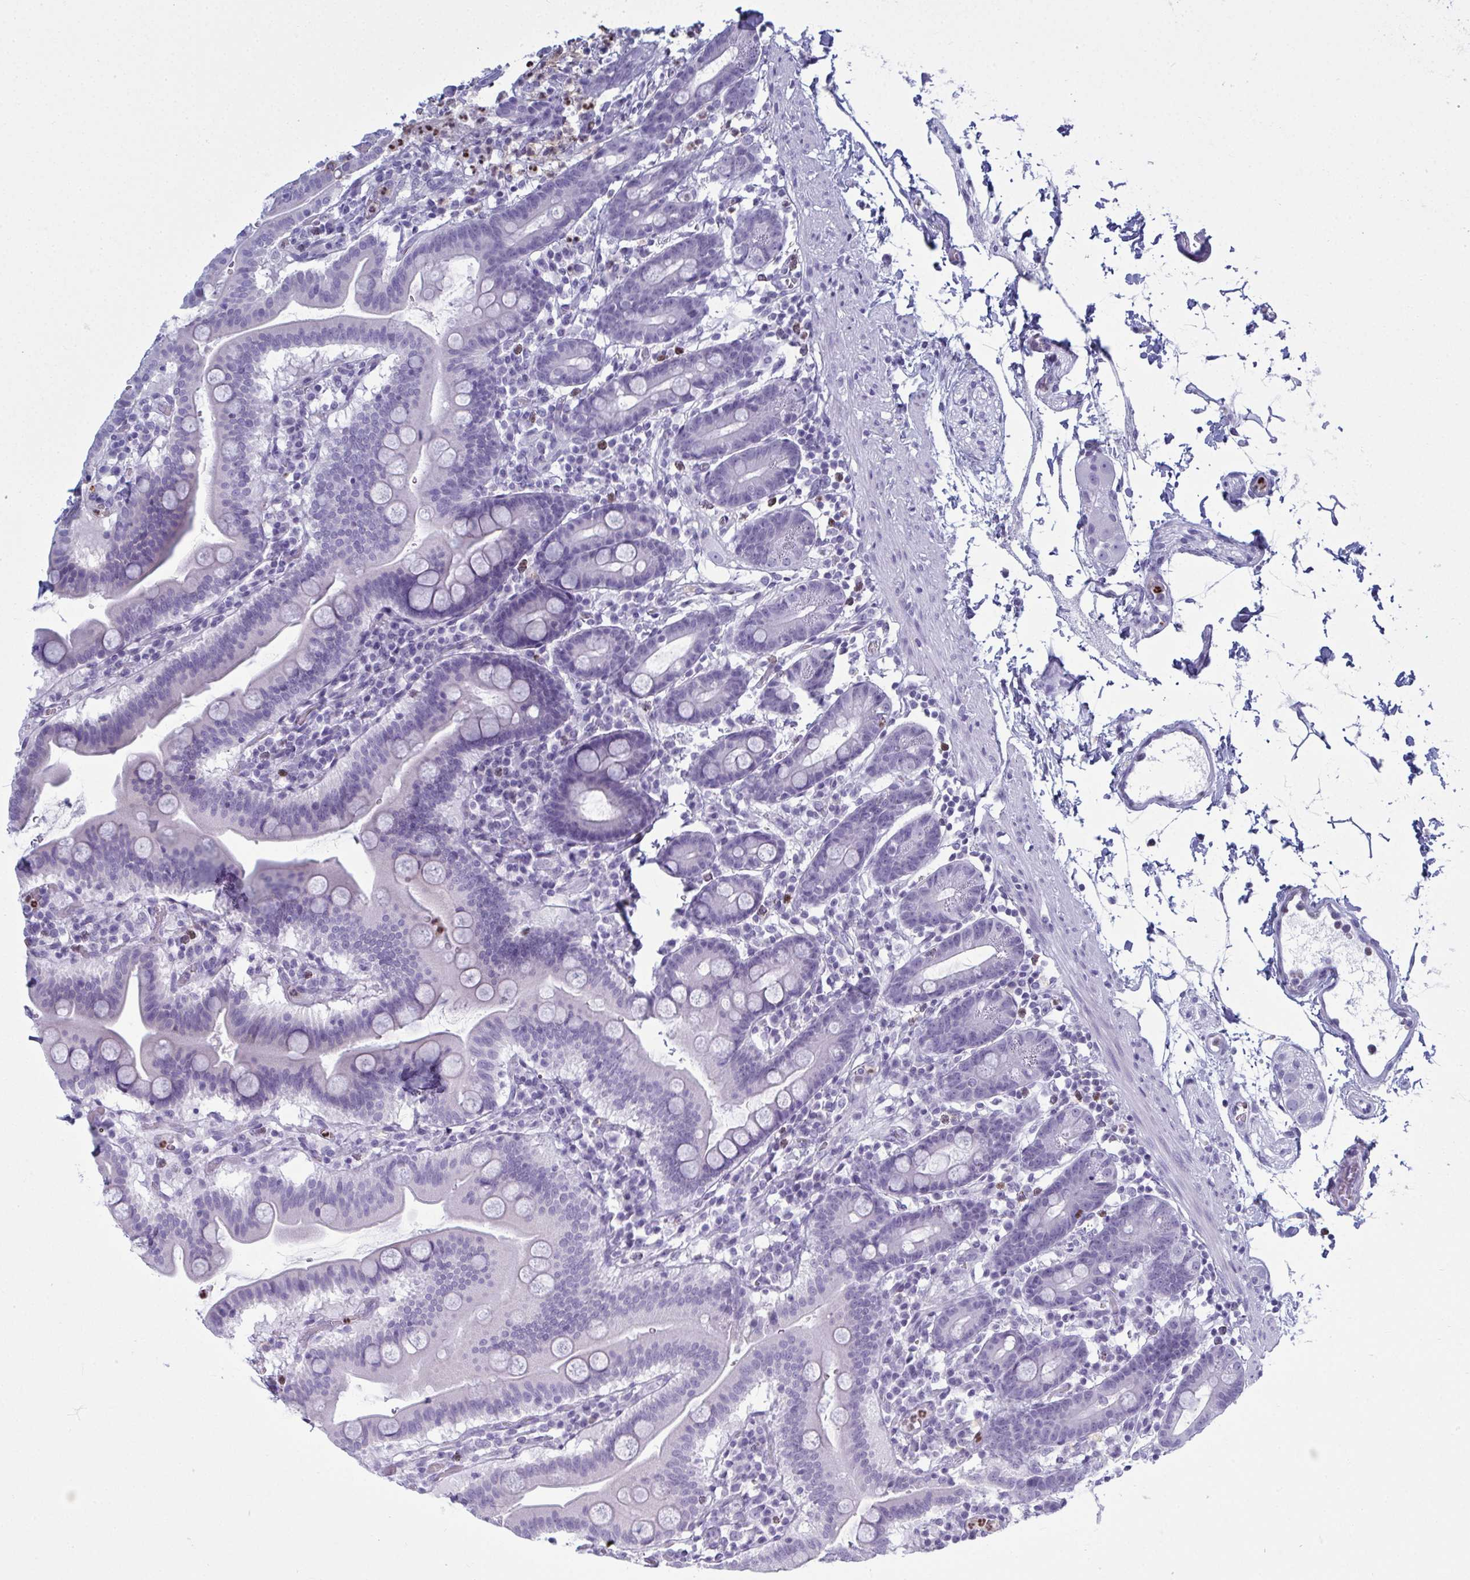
{"staining": {"intensity": "negative", "quantity": "none", "location": "none"}, "tissue": "duodenum", "cell_type": "Glandular cells", "image_type": "normal", "snomed": [{"axis": "morphology", "description": "Normal tissue, NOS"}, {"axis": "topography", "description": "Pancreas"}, {"axis": "topography", "description": "Duodenum"}], "caption": "Immunohistochemistry image of normal duodenum stained for a protein (brown), which shows no positivity in glandular cells. (Immunohistochemistry, brightfield microscopy, high magnification).", "gene": "SERPINB10", "patient": {"sex": "male", "age": 59}}